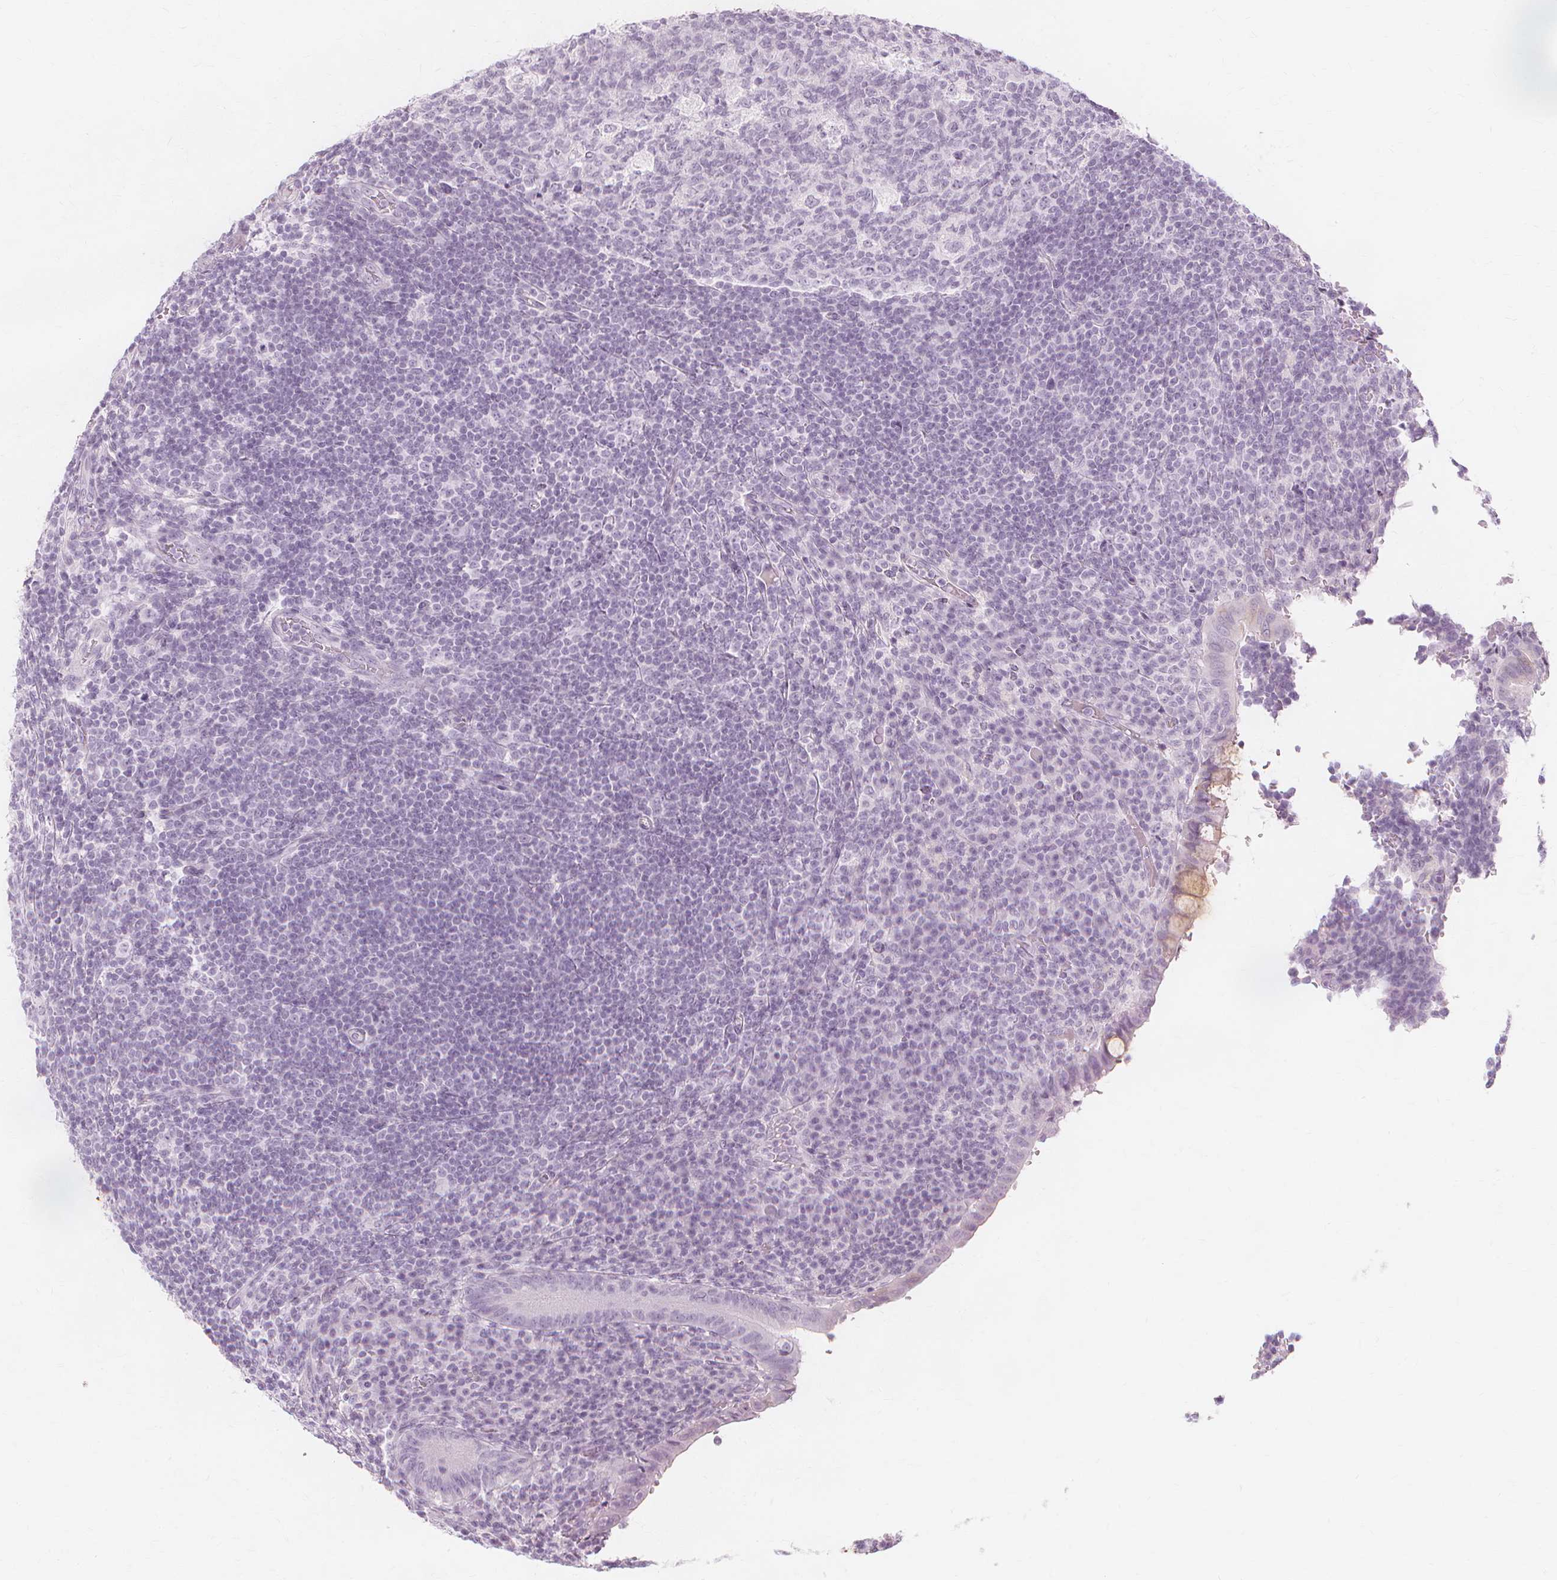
{"staining": {"intensity": "moderate", "quantity": "<25%", "location": "cytoplasmic/membranous"}, "tissue": "appendix", "cell_type": "Glandular cells", "image_type": "normal", "snomed": [{"axis": "morphology", "description": "Normal tissue, NOS"}, {"axis": "topography", "description": "Appendix"}], "caption": "A high-resolution image shows immunohistochemistry (IHC) staining of benign appendix, which exhibits moderate cytoplasmic/membranous staining in approximately <25% of glandular cells. Nuclei are stained in blue.", "gene": "TFF1", "patient": {"sex": "male", "age": 18}}